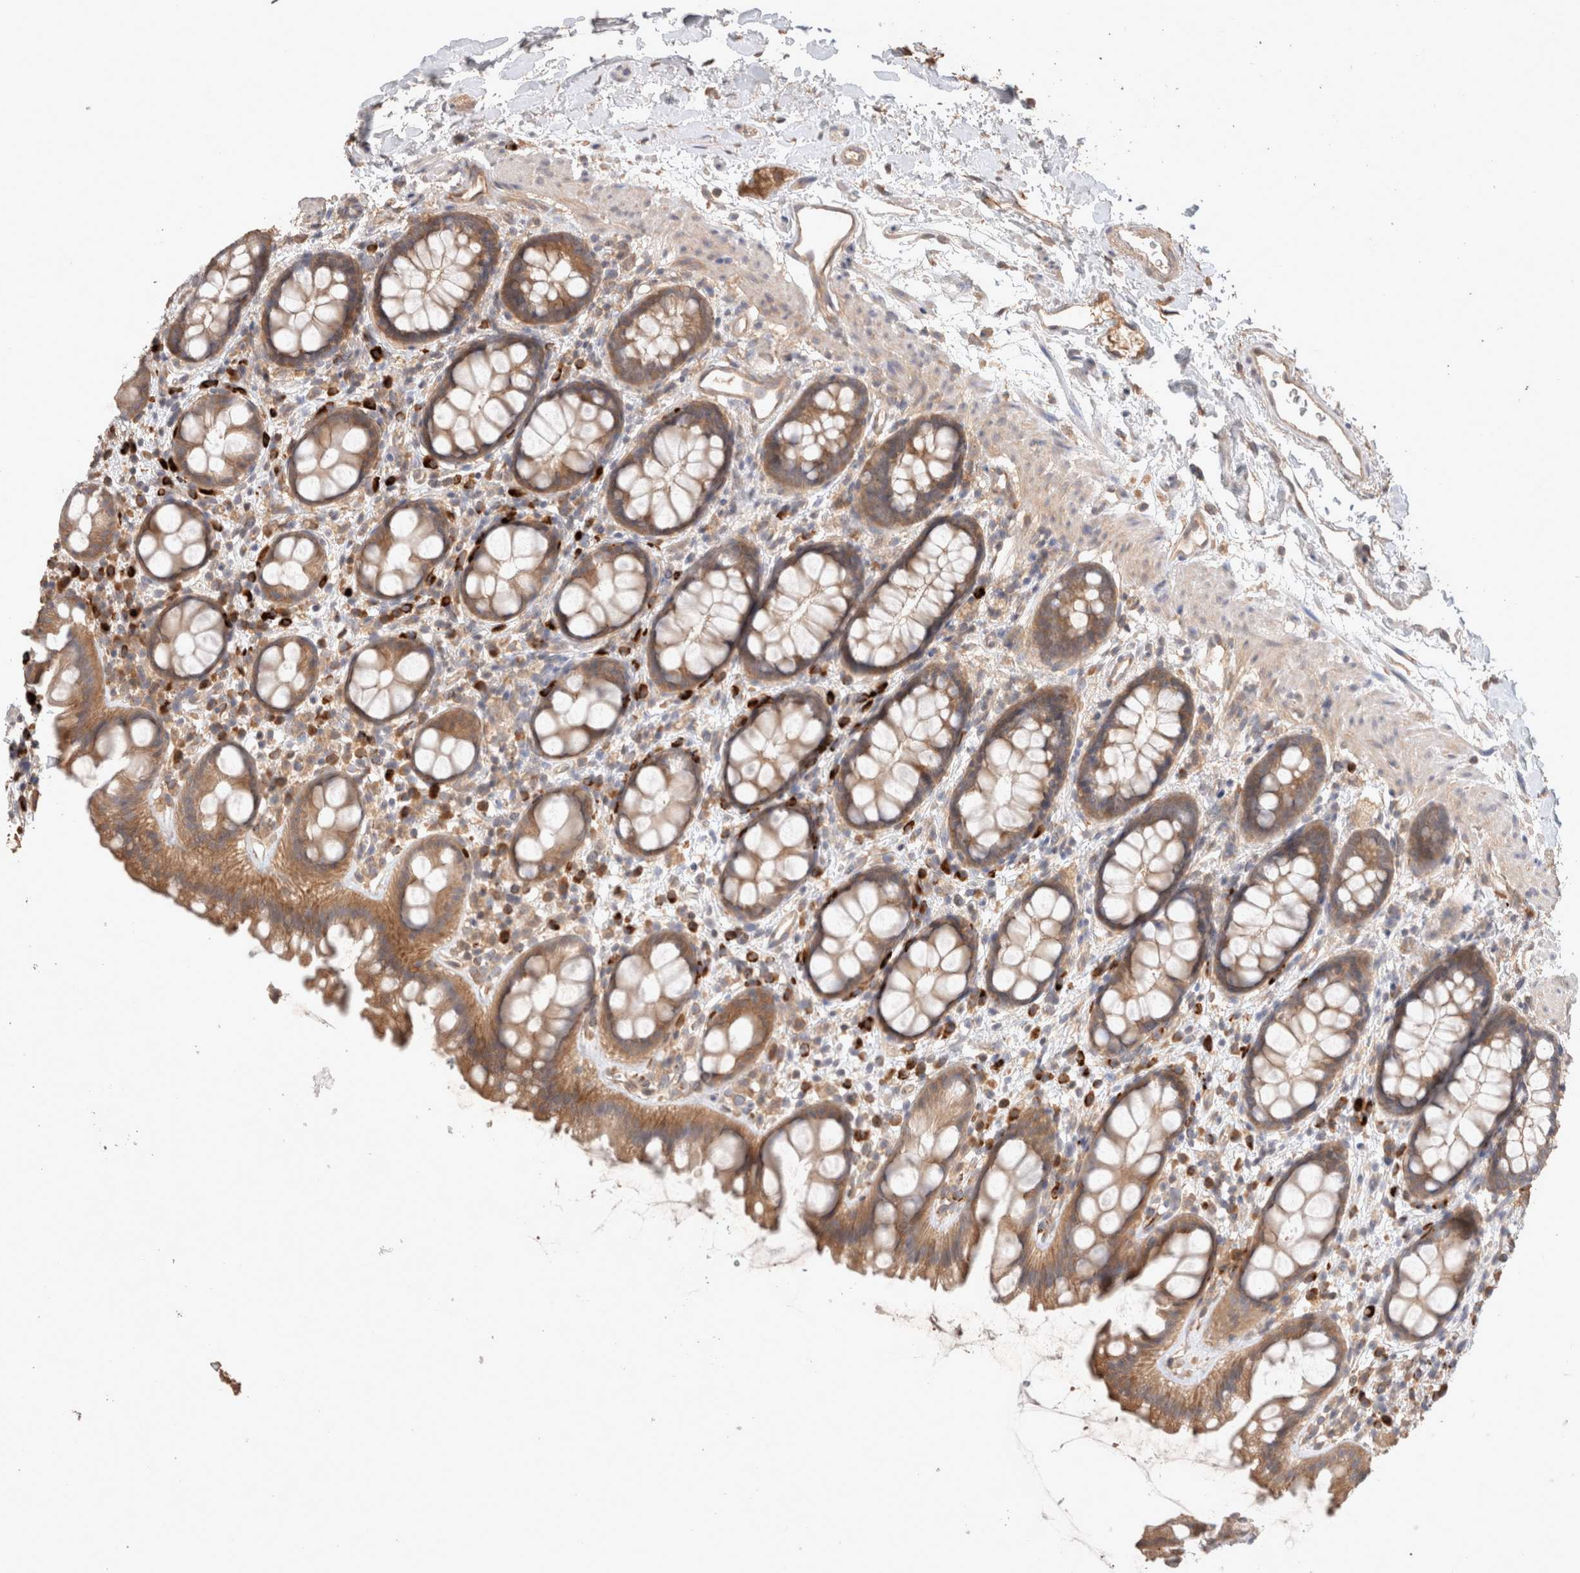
{"staining": {"intensity": "moderate", "quantity": ">75%", "location": "cytoplasmic/membranous"}, "tissue": "rectum", "cell_type": "Glandular cells", "image_type": "normal", "snomed": [{"axis": "morphology", "description": "Normal tissue, NOS"}, {"axis": "topography", "description": "Rectum"}], "caption": "The image shows immunohistochemical staining of normal rectum. There is moderate cytoplasmic/membranous staining is present in approximately >75% of glandular cells.", "gene": "HROB", "patient": {"sex": "female", "age": 65}}